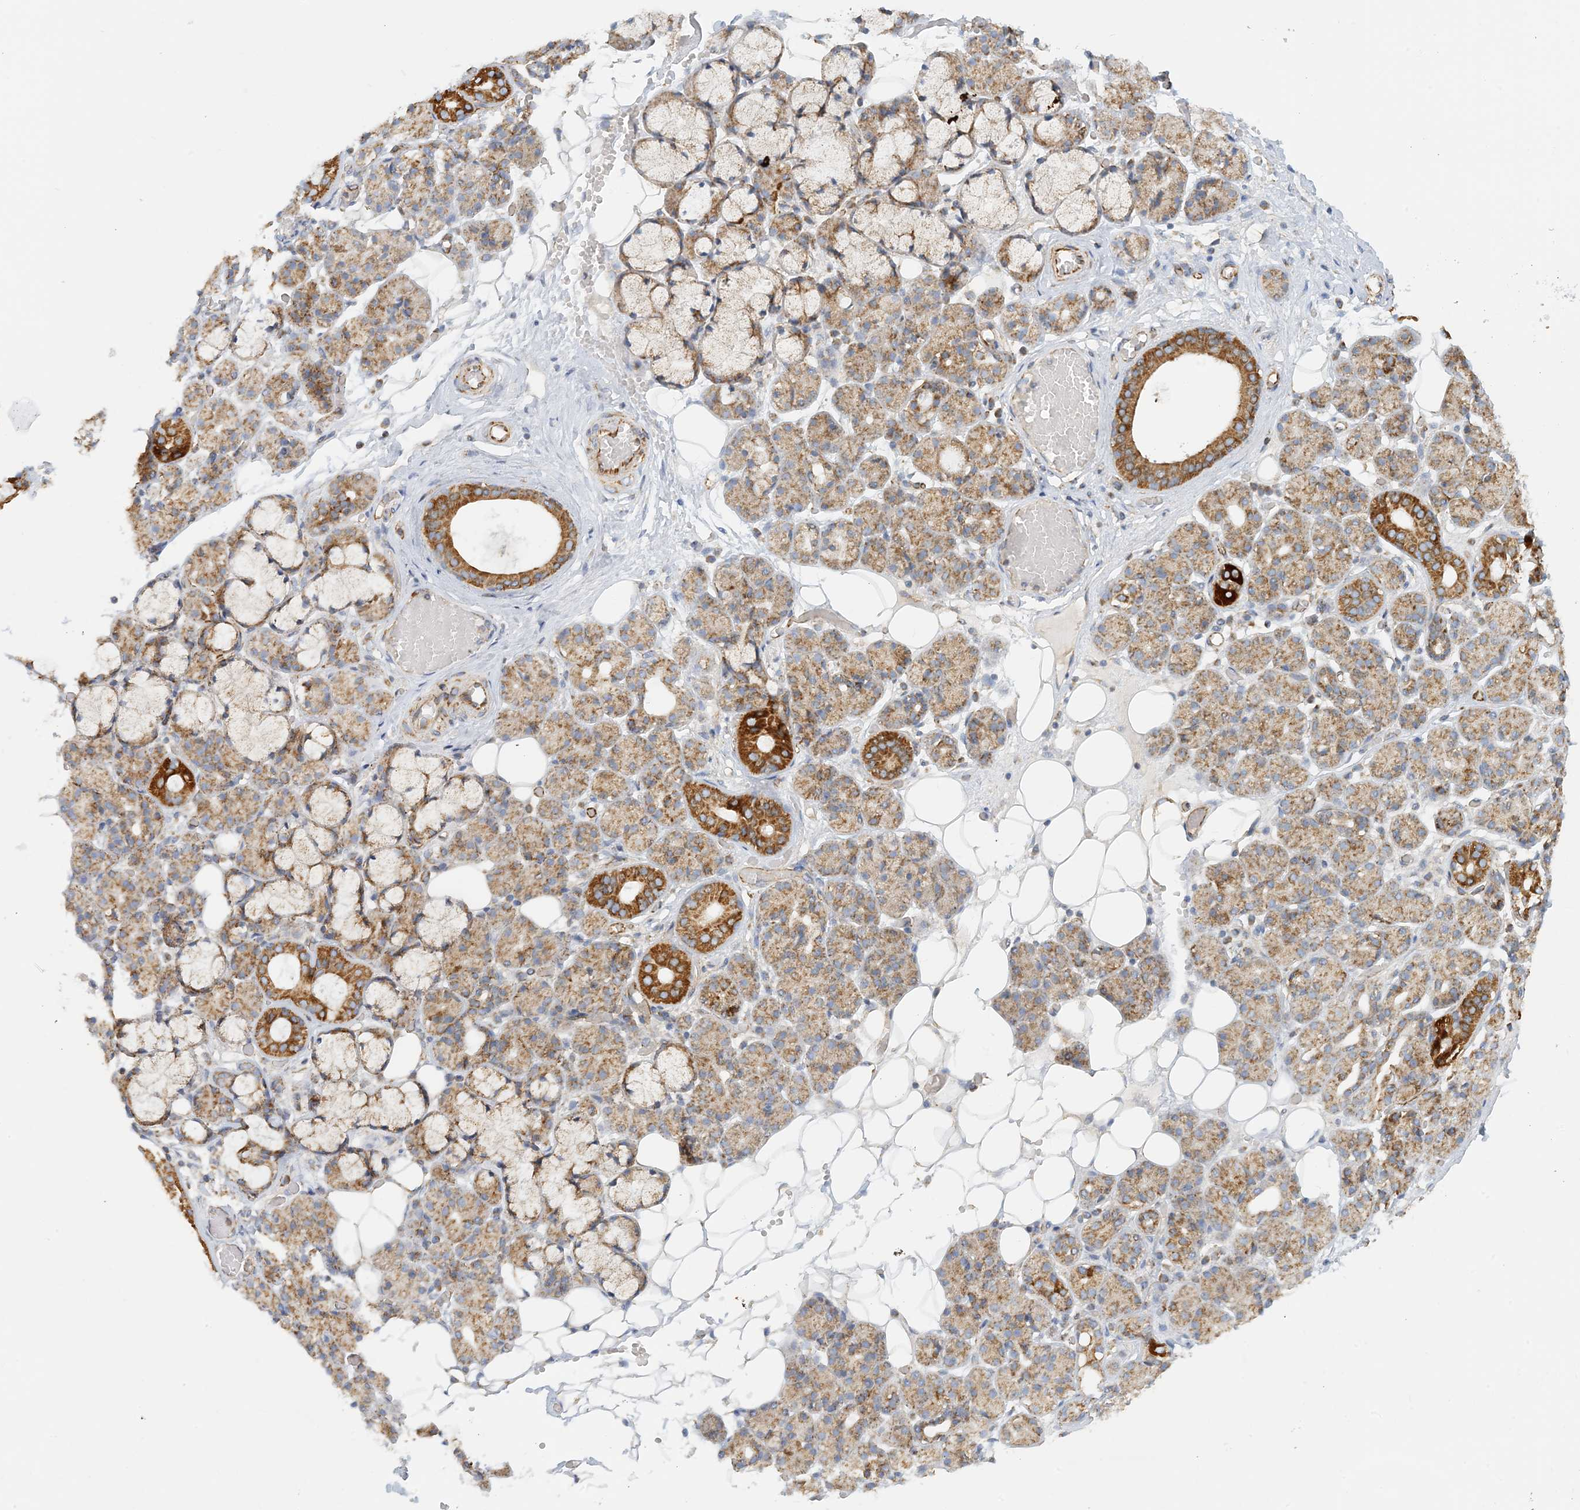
{"staining": {"intensity": "moderate", "quantity": "25%-75%", "location": "cytoplasmic/membranous"}, "tissue": "salivary gland", "cell_type": "Glandular cells", "image_type": "normal", "snomed": [{"axis": "morphology", "description": "Normal tissue, NOS"}, {"axis": "topography", "description": "Salivary gland"}], "caption": "Protein staining exhibits moderate cytoplasmic/membranous staining in about 25%-75% of glandular cells in normal salivary gland.", "gene": "COA3", "patient": {"sex": "male", "age": 63}}